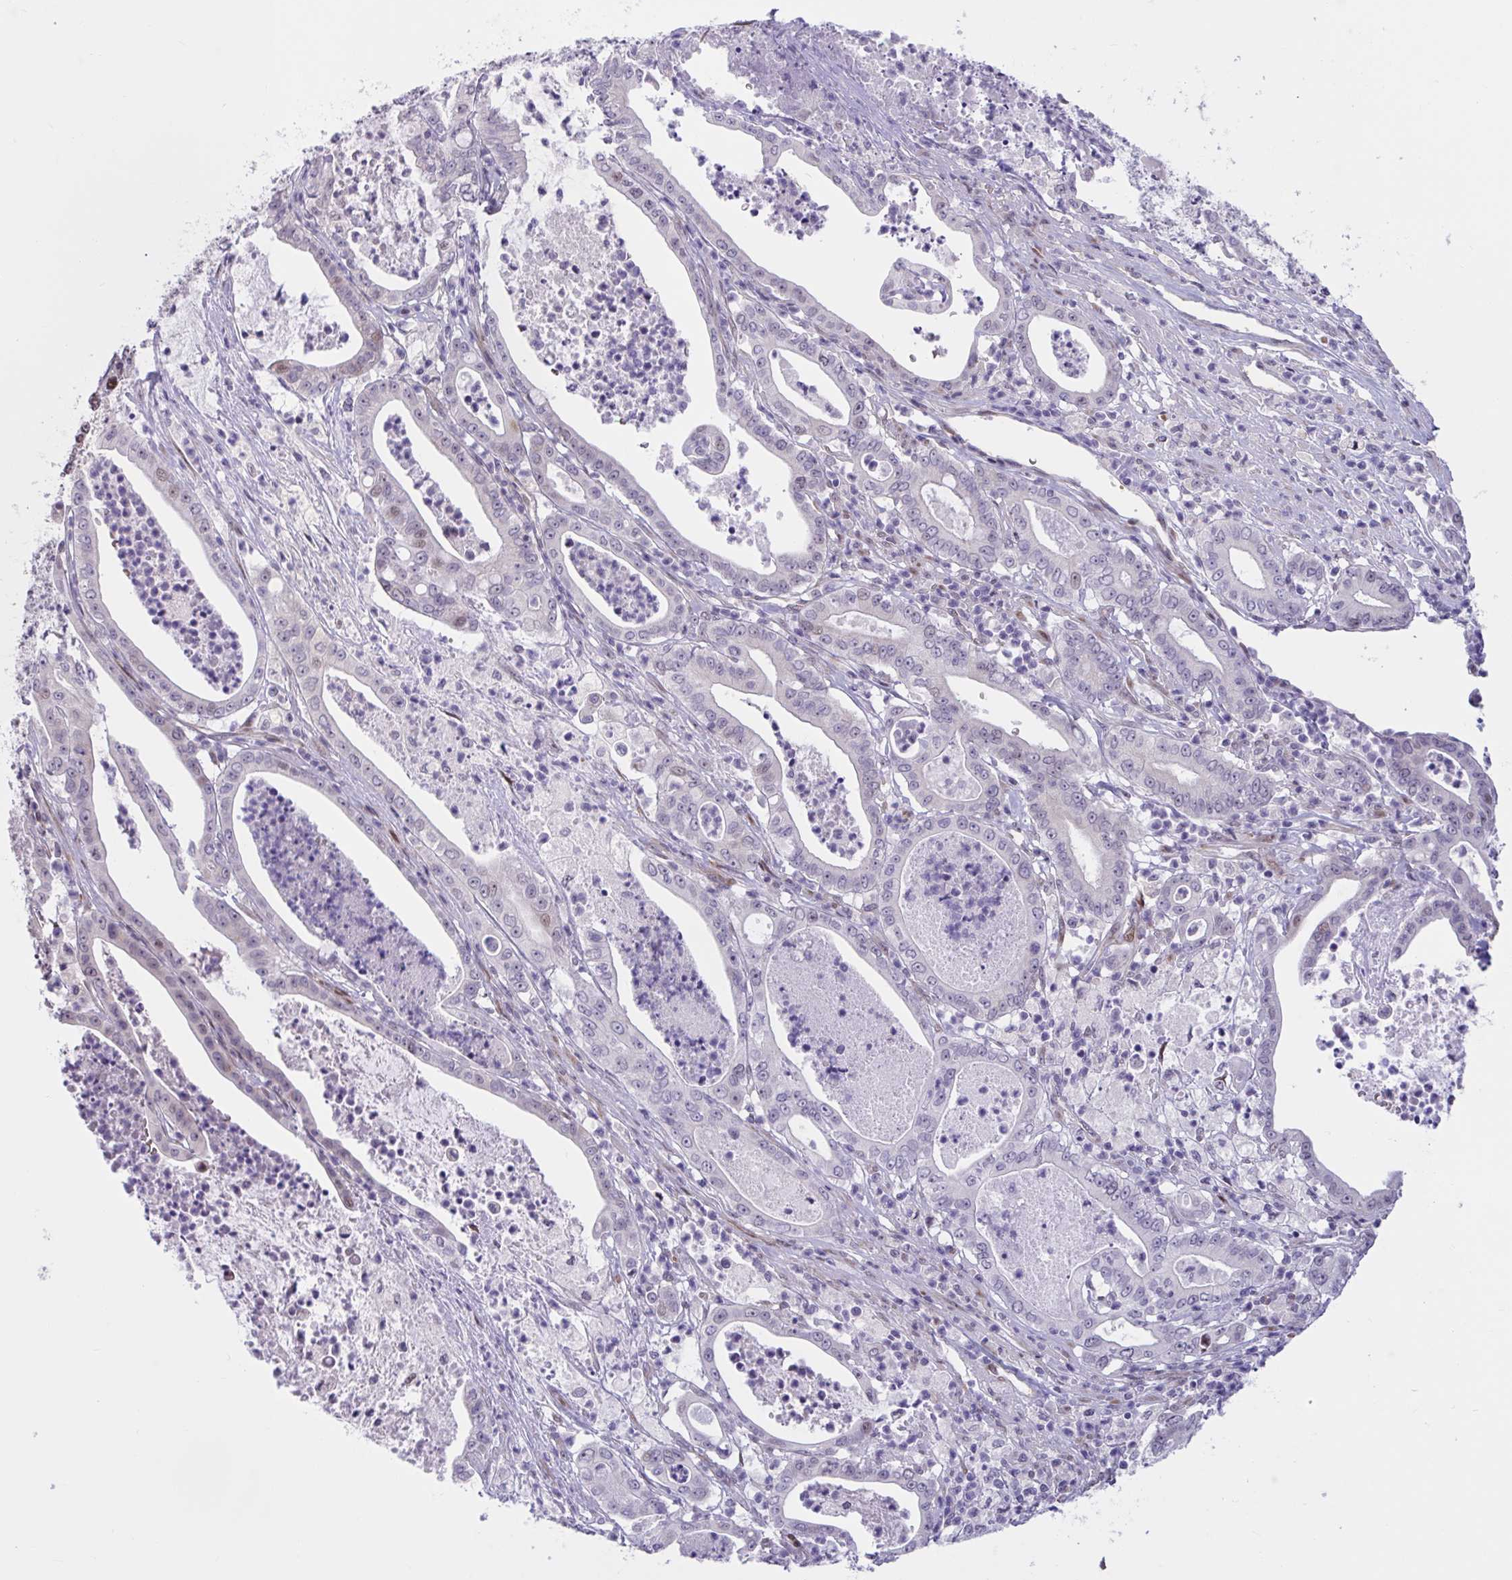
{"staining": {"intensity": "weak", "quantity": "<25%", "location": "nuclear"}, "tissue": "pancreatic cancer", "cell_type": "Tumor cells", "image_type": "cancer", "snomed": [{"axis": "morphology", "description": "Adenocarcinoma, NOS"}, {"axis": "topography", "description": "Pancreas"}], "caption": "IHC histopathology image of neoplastic tissue: pancreatic adenocarcinoma stained with DAB (3,3'-diaminobenzidine) shows no significant protein staining in tumor cells.", "gene": "RBL1", "patient": {"sex": "male", "age": 71}}